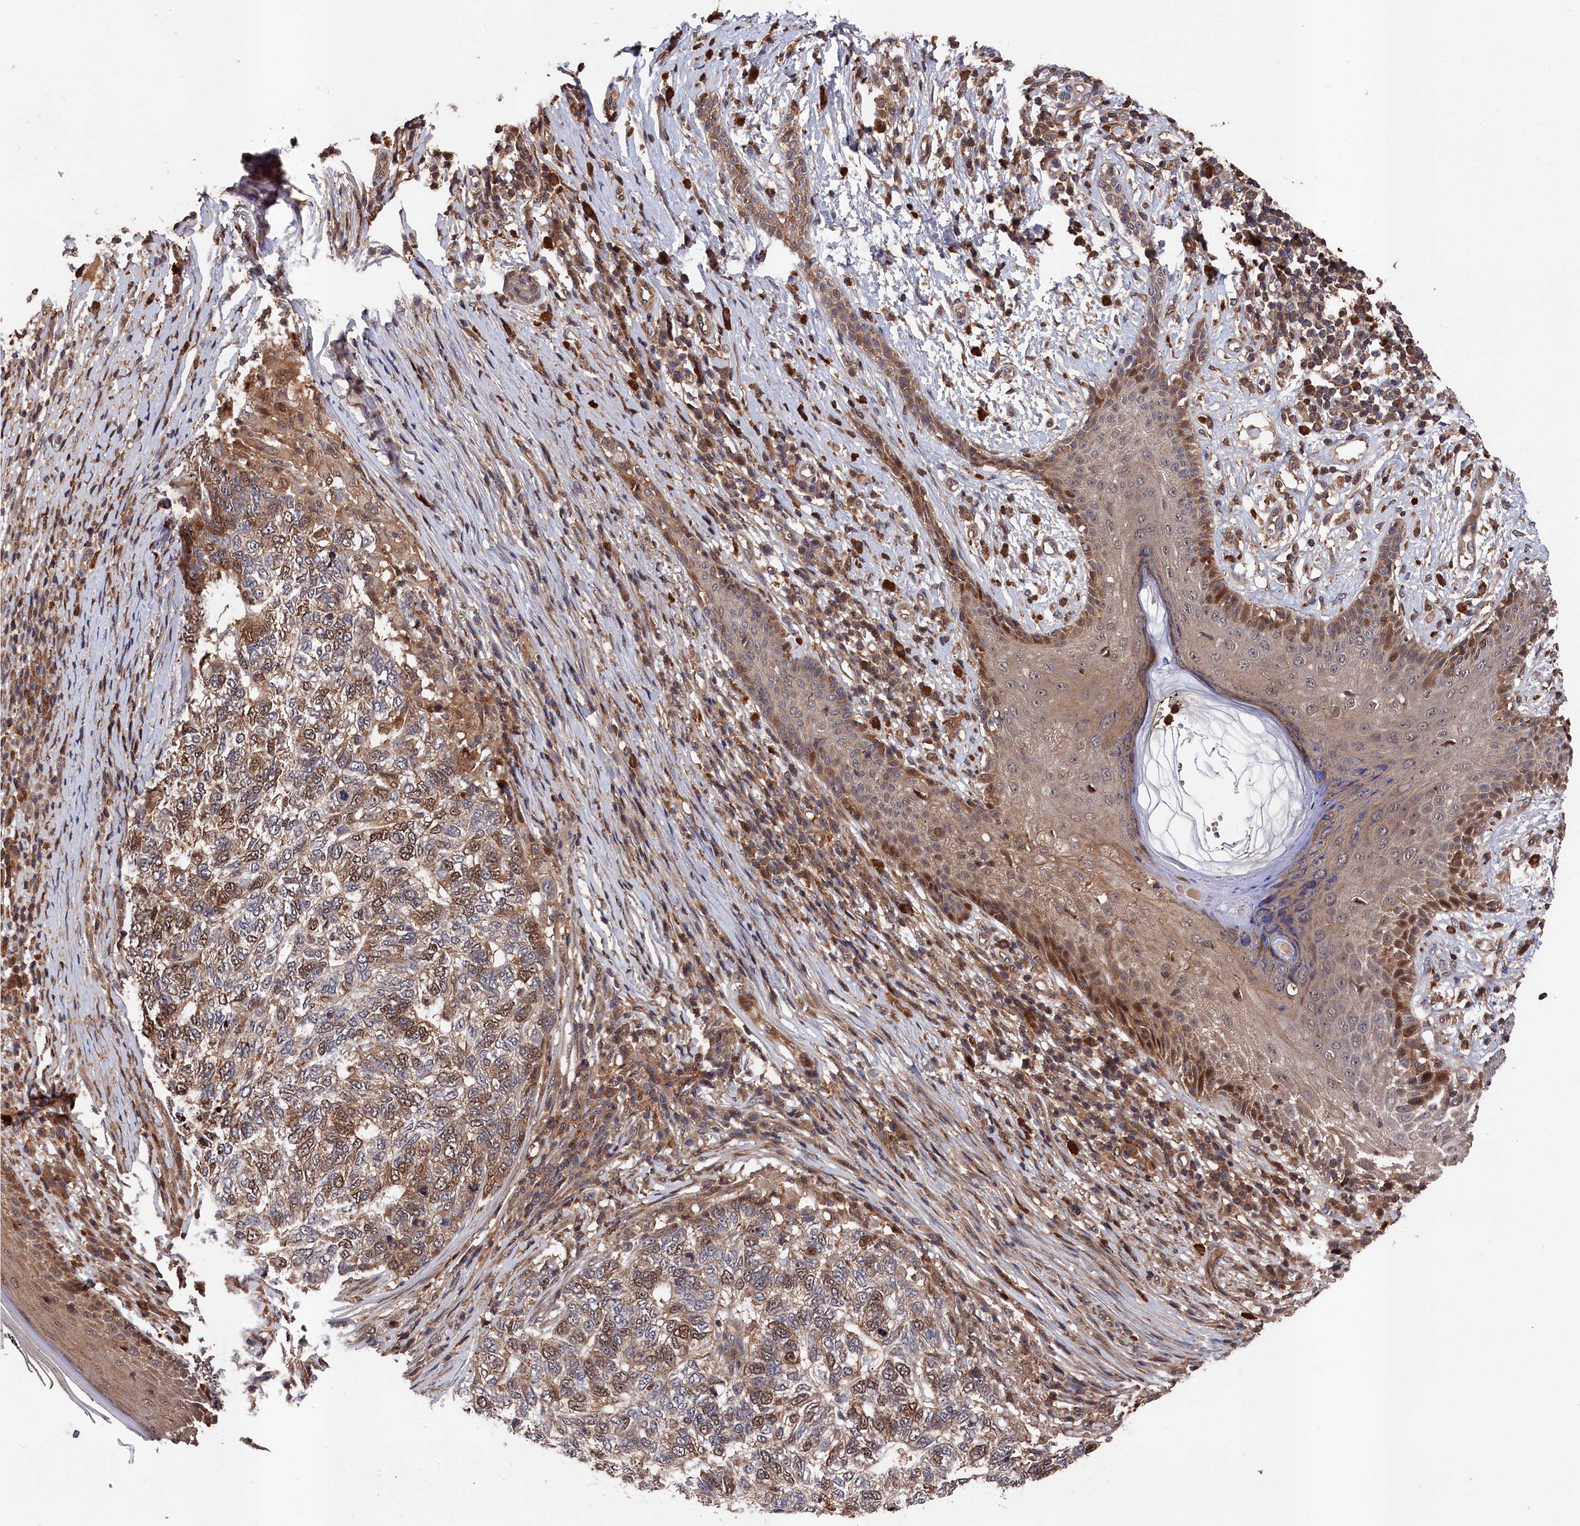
{"staining": {"intensity": "moderate", "quantity": "25%-75%", "location": "nuclear"}, "tissue": "skin cancer", "cell_type": "Tumor cells", "image_type": "cancer", "snomed": [{"axis": "morphology", "description": "Basal cell carcinoma"}, {"axis": "topography", "description": "Skin"}], "caption": "Skin cancer (basal cell carcinoma) stained for a protein (brown) displays moderate nuclear positive expression in about 25%-75% of tumor cells.", "gene": "RMI2", "patient": {"sex": "female", "age": 65}}